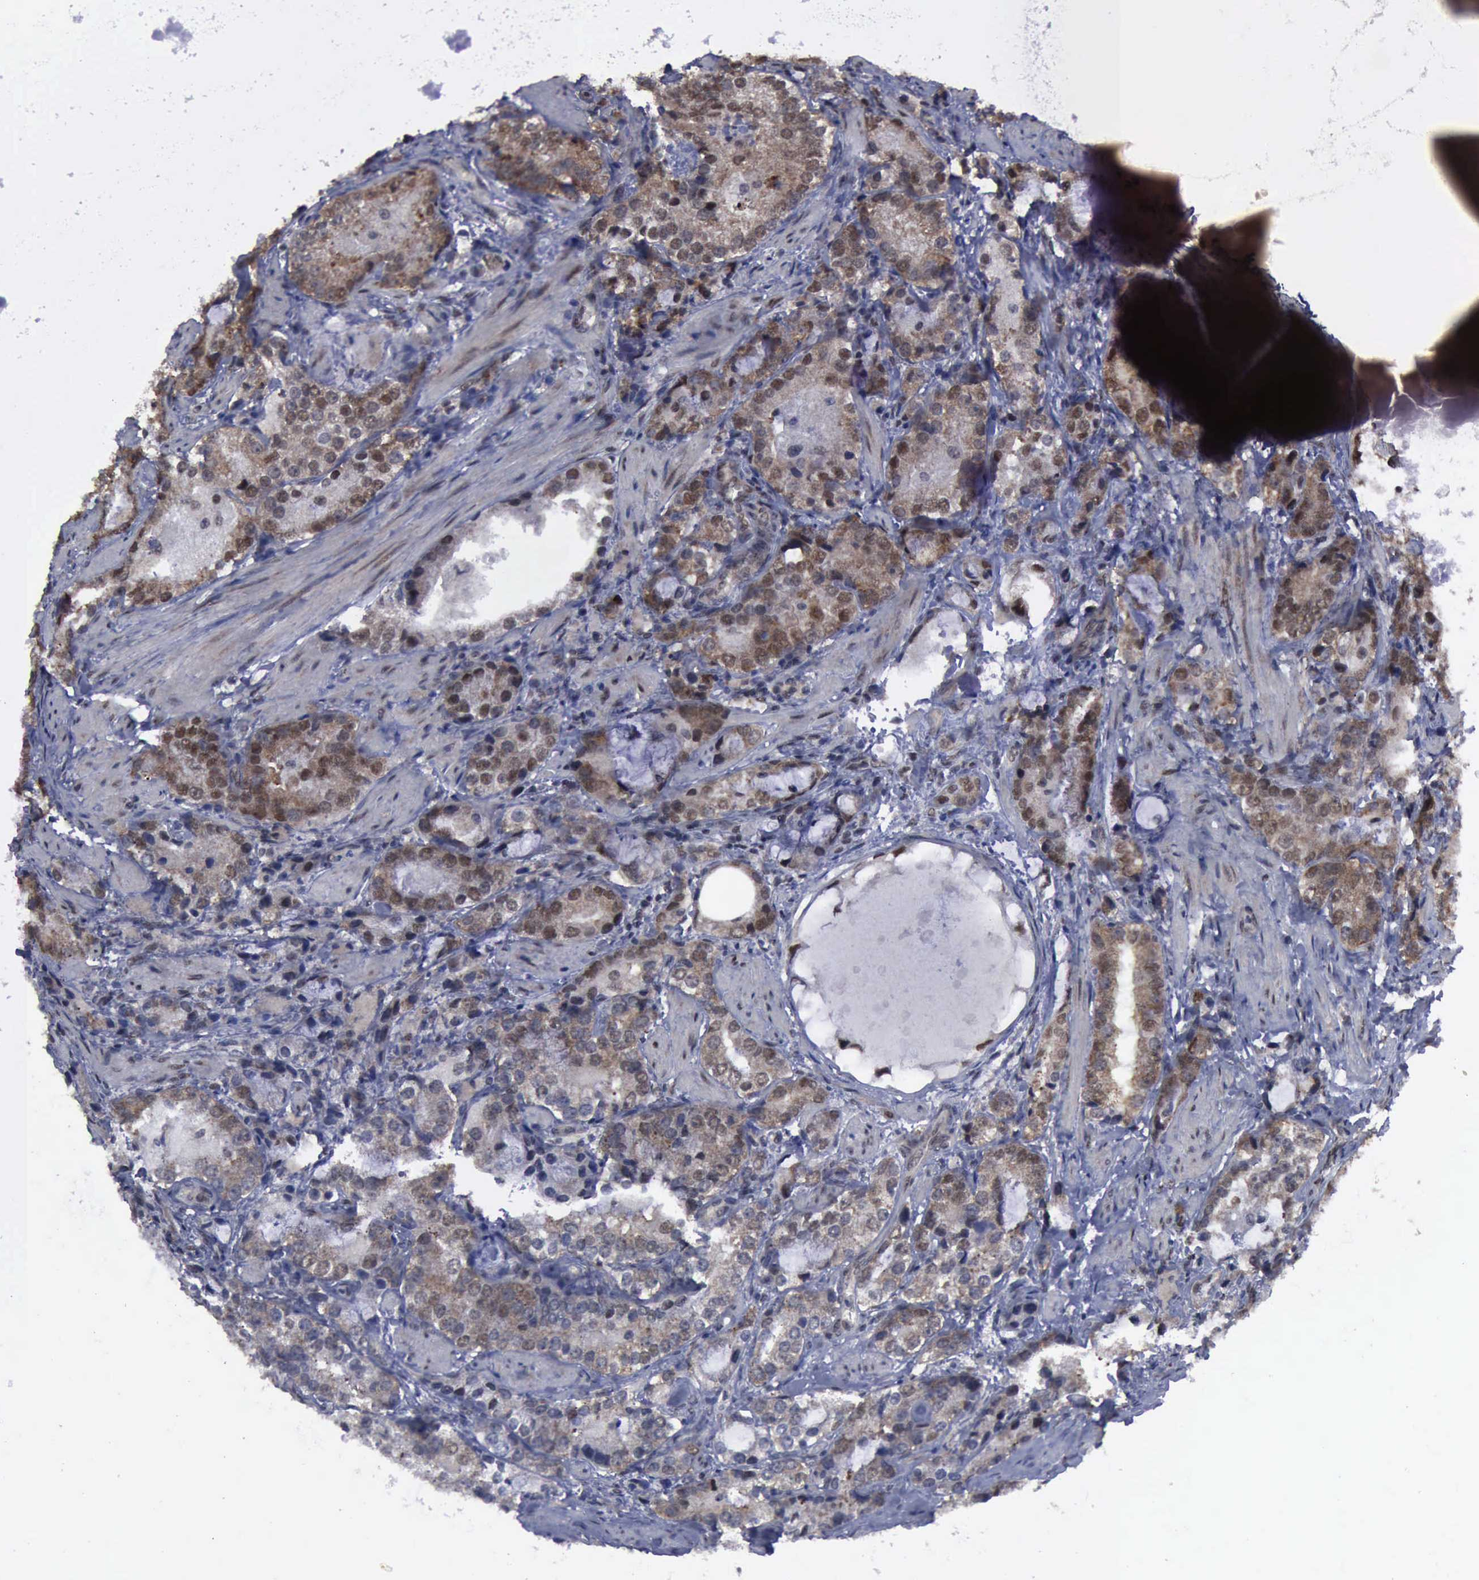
{"staining": {"intensity": "moderate", "quantity": ">75%", "location": "cytoplasmic/membranous,nuclear"}, "tissue": "prostate cancer", "cell_type": "Tumor cells", "image_type": "cancer", "snomed": [{"axis": "morphology", "description": "Adenocarcinoma, High grade"}, {"axis": "topography", "description": "Prostate"}], "caption": "This is an image of IHC staining of high-grade adenocarcinoma (prostate), which shows moderate staining in the cytoplasmic/membranous and nuclear of tumor cells.", "gene": "RTCB", "patient": {"sex": "male", "age": 63}}